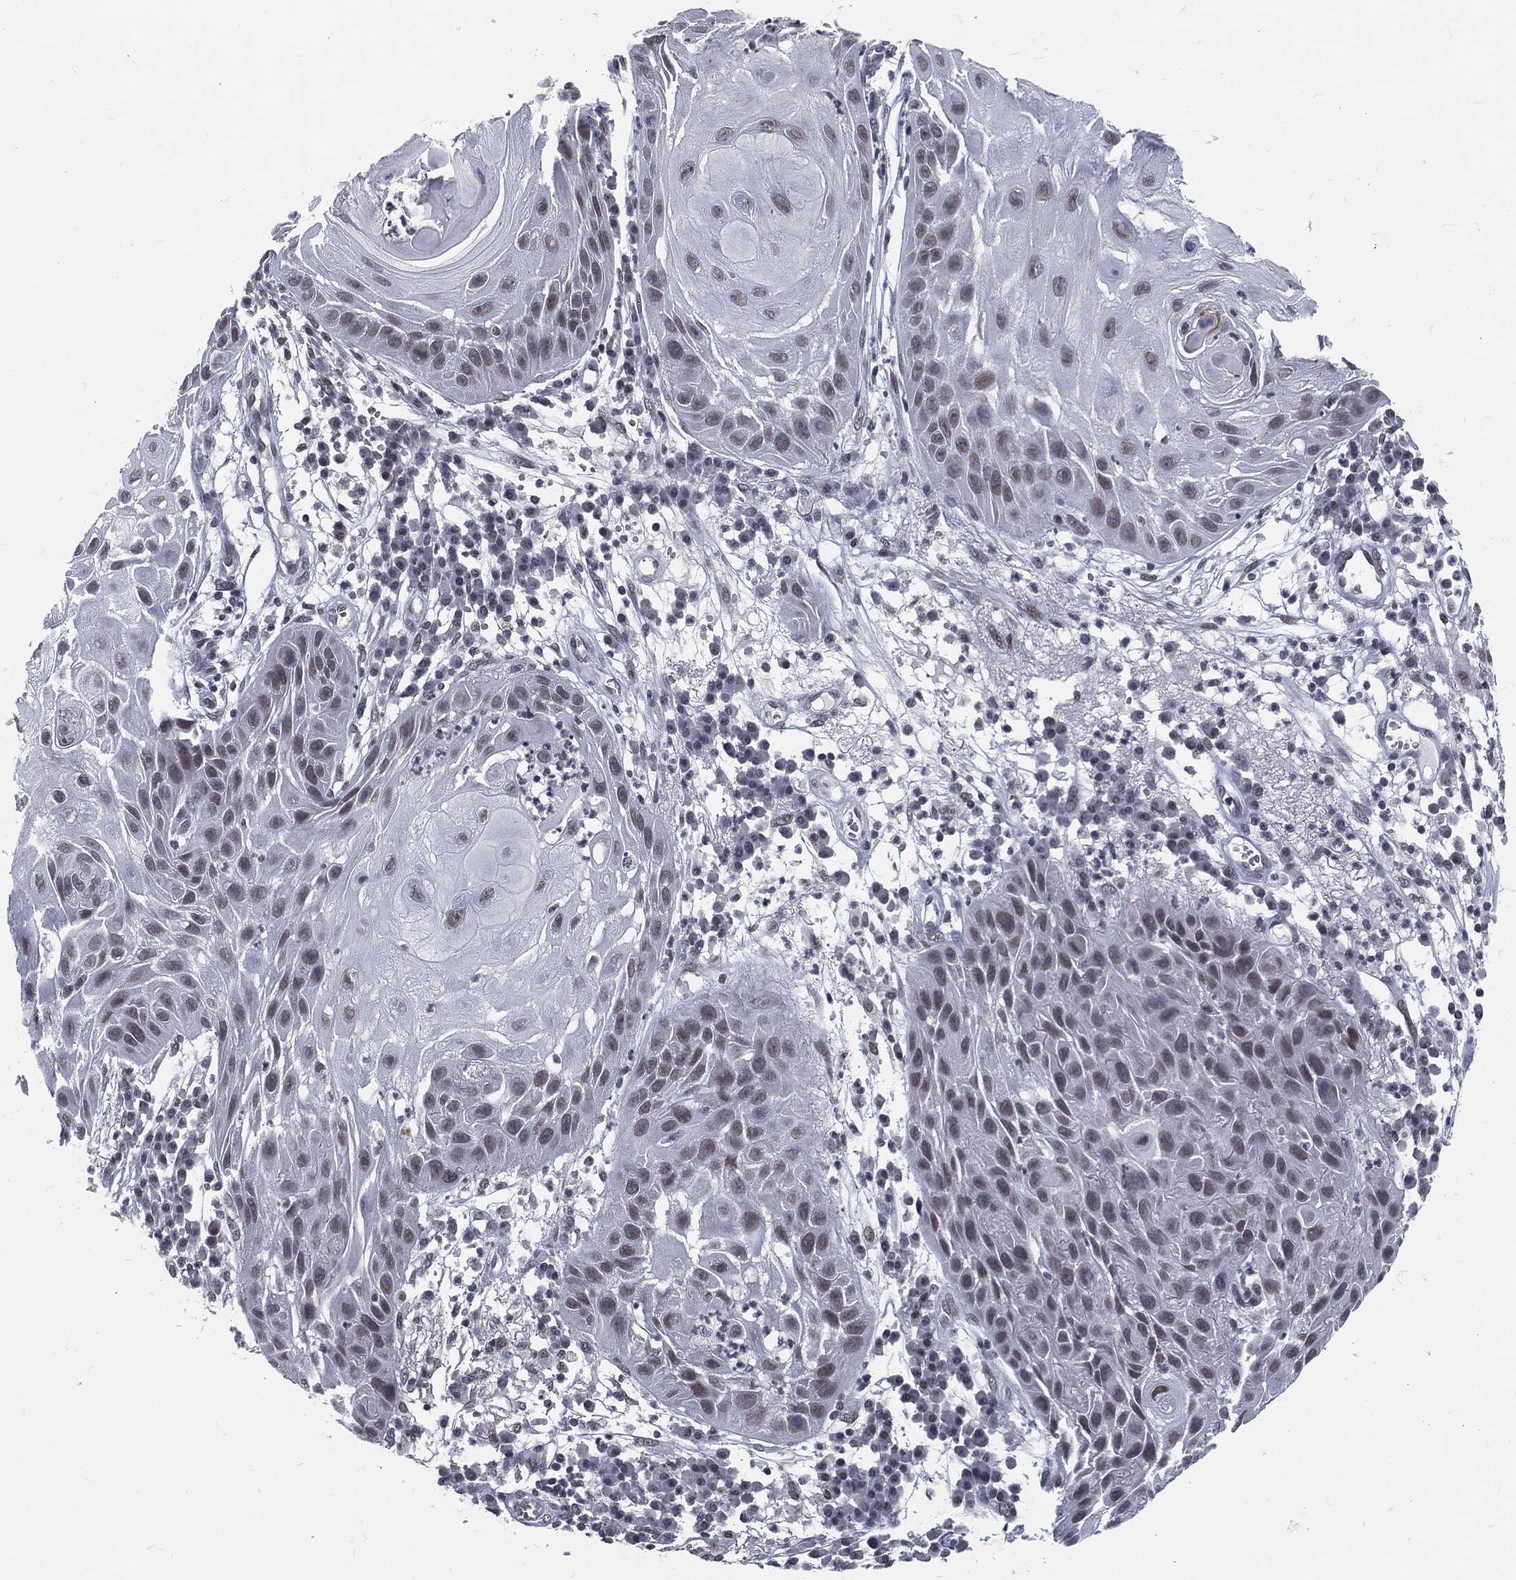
{"staining": {"intensity": "negative", "quantity": "none", "location": "none"}, "tissue": "skin cancer", "cell_type": "Tumor cells", "image_type": "cancer", "snomed": [{"axis": "morphology", "description": "Normal tissue, NOS"}, {"axis": "morphology", "description": "Squamous cell carcinoma, NOS"}, {"axis": "topography", "description": "Skin"}], "caption": "High magnification brightfield microscopy of skin squamous cell carcinoma stained with DAB (brown) and counterstained with hematoxylin (blue): tumor cells show no significant expression.", "gene": "ANXA1", "patient": {"sex": "male", "age": 79}}